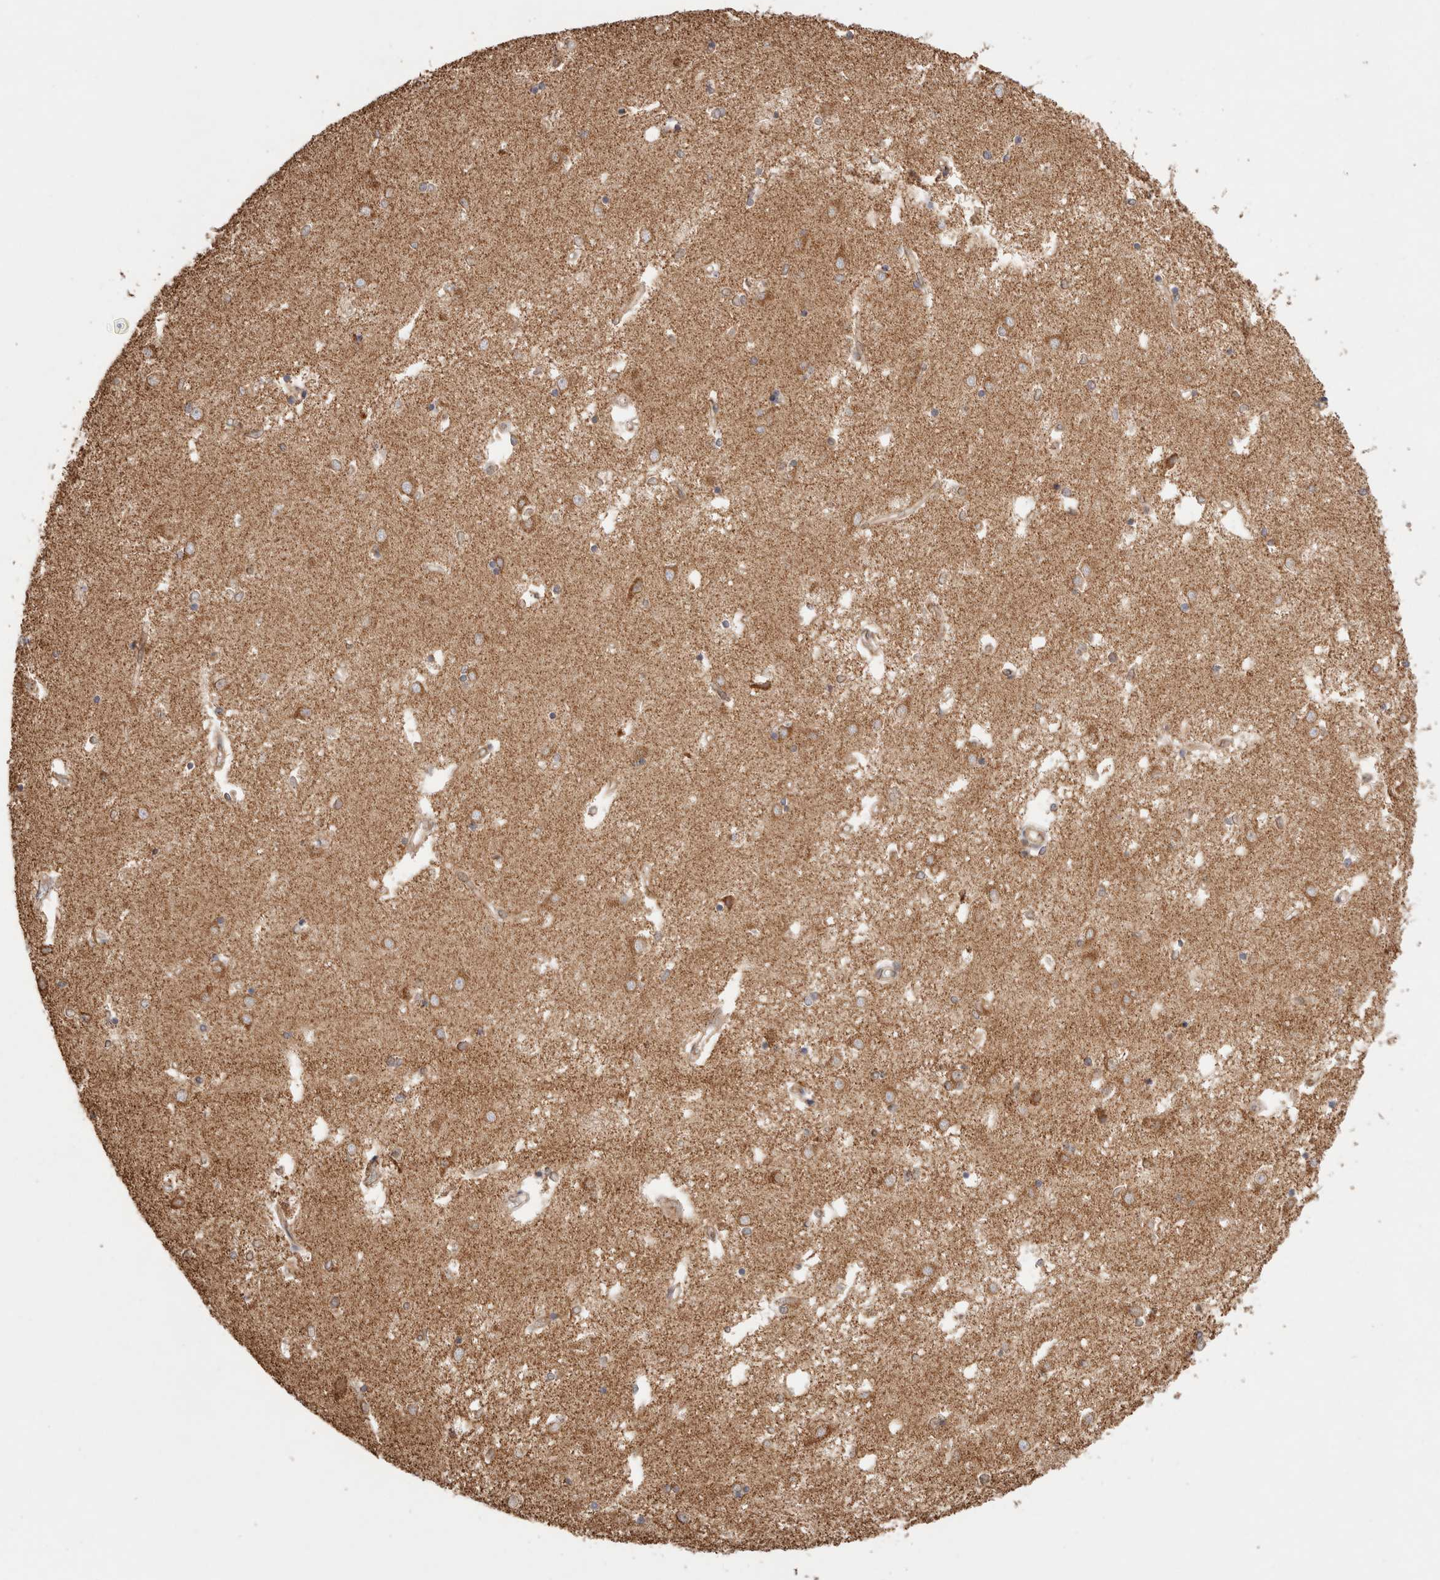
{"staining": {"intensity": "moderate", "quantity": "<25%", "location": "cytoplasmic/membranous"}, "tissue": "caudate", "cell_type": "Glial cells", "image_type": "normal", "snomed": [{"axis": "morphology", "description": "Normal tissue, NOS"}, {"axis": "topography", "description": "Lateral ventricle wall"}], "caption": "A photomicrograph of human caudate stained for a protein reveals moderate cytoplasmic/membranous brown staining in glial cells. (IHC, brightfield microscopy, high magnification).", "gene": "TMPPE", "patient": {"sex": "male", "age": 45}}